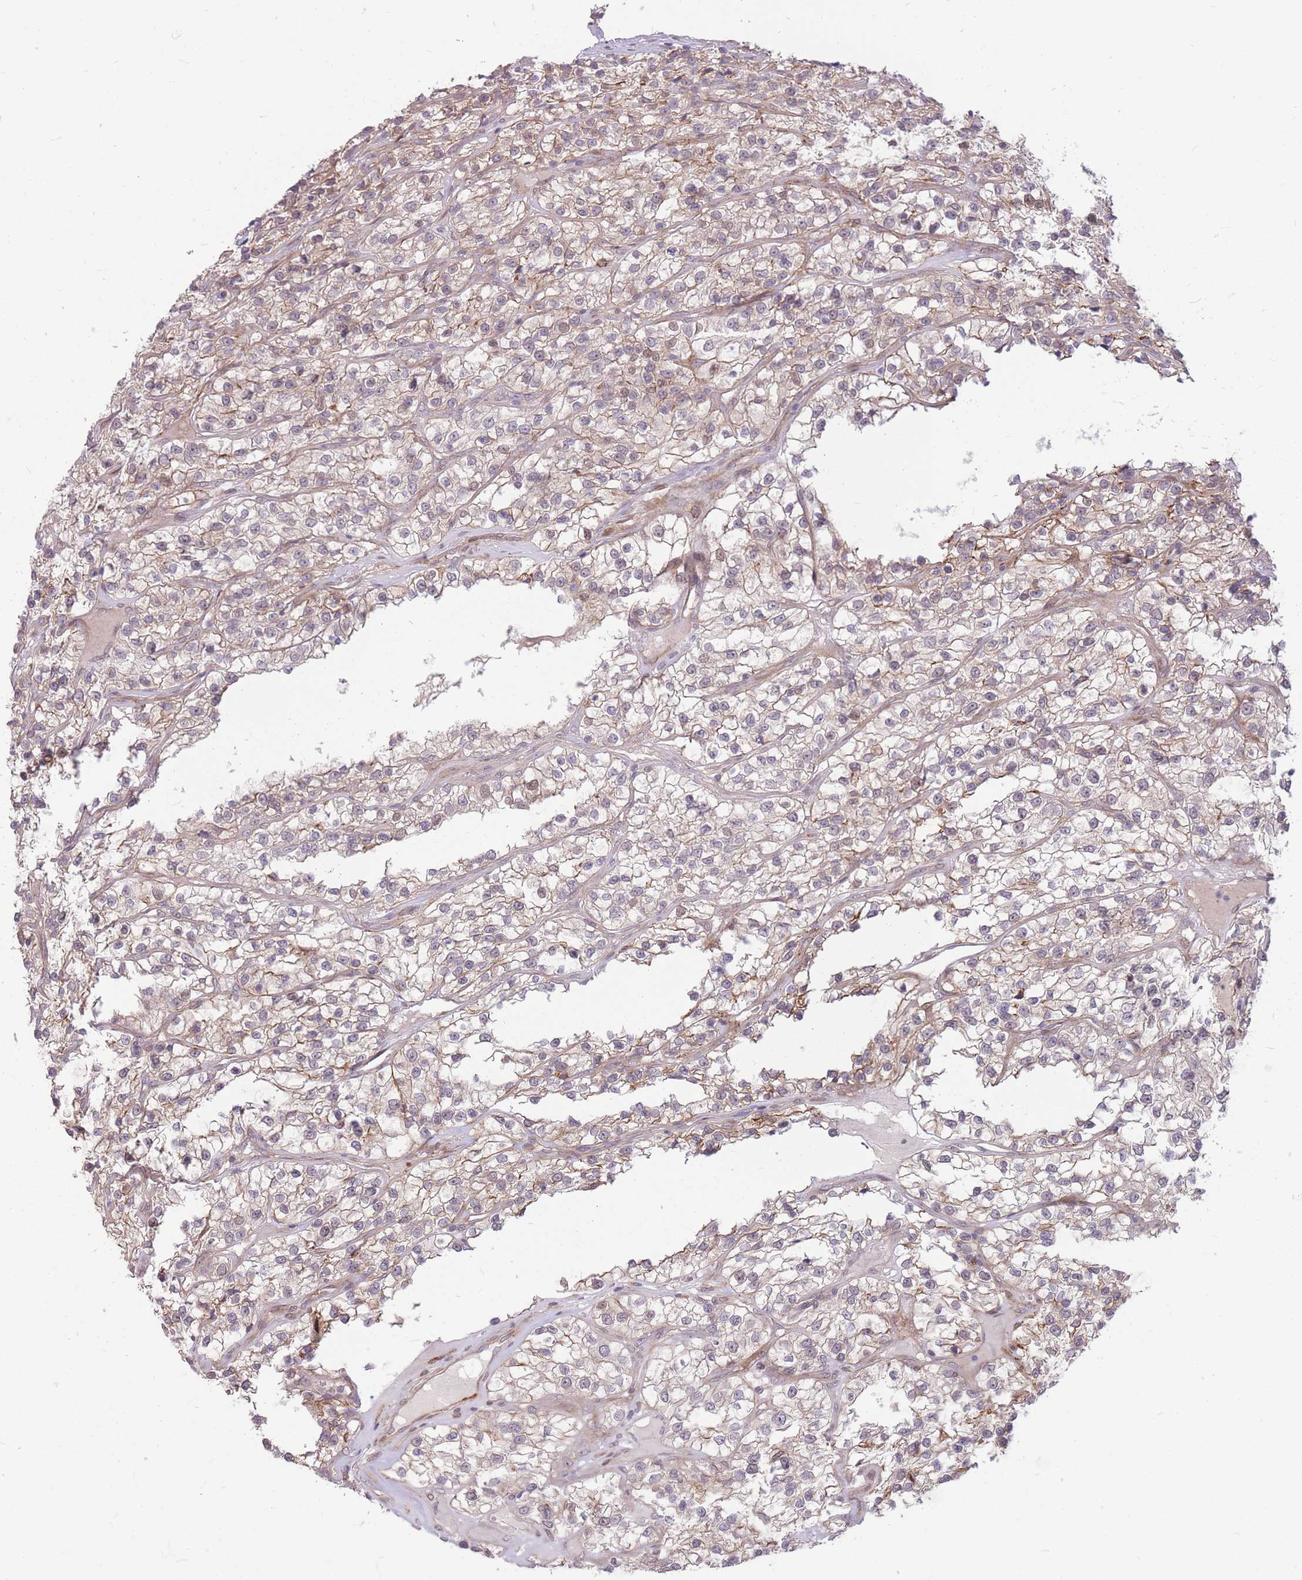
{"staining": {"intensity": "weak", "quantity": "25%-75%", "location": "cytoplasmic/membranous"}, "tissue": "renal cancer", "cell_type": "Tumor cells", "image_type": "cancer", "snomed": [{"axis": "morphology", "description": "Adenocarcinoma, NOS"}, {"axis": "topography", "description": "Kidney"}], "caption": "Weak cytoplasmic/membranous expression for a protein is identified in about 25%-75% of tumor cells of renal cancer (adenocarcinoma) using immunohistochemistry (IHC).", "gene": "TCF20", "patient": {"sex": "female", "age": 57}}